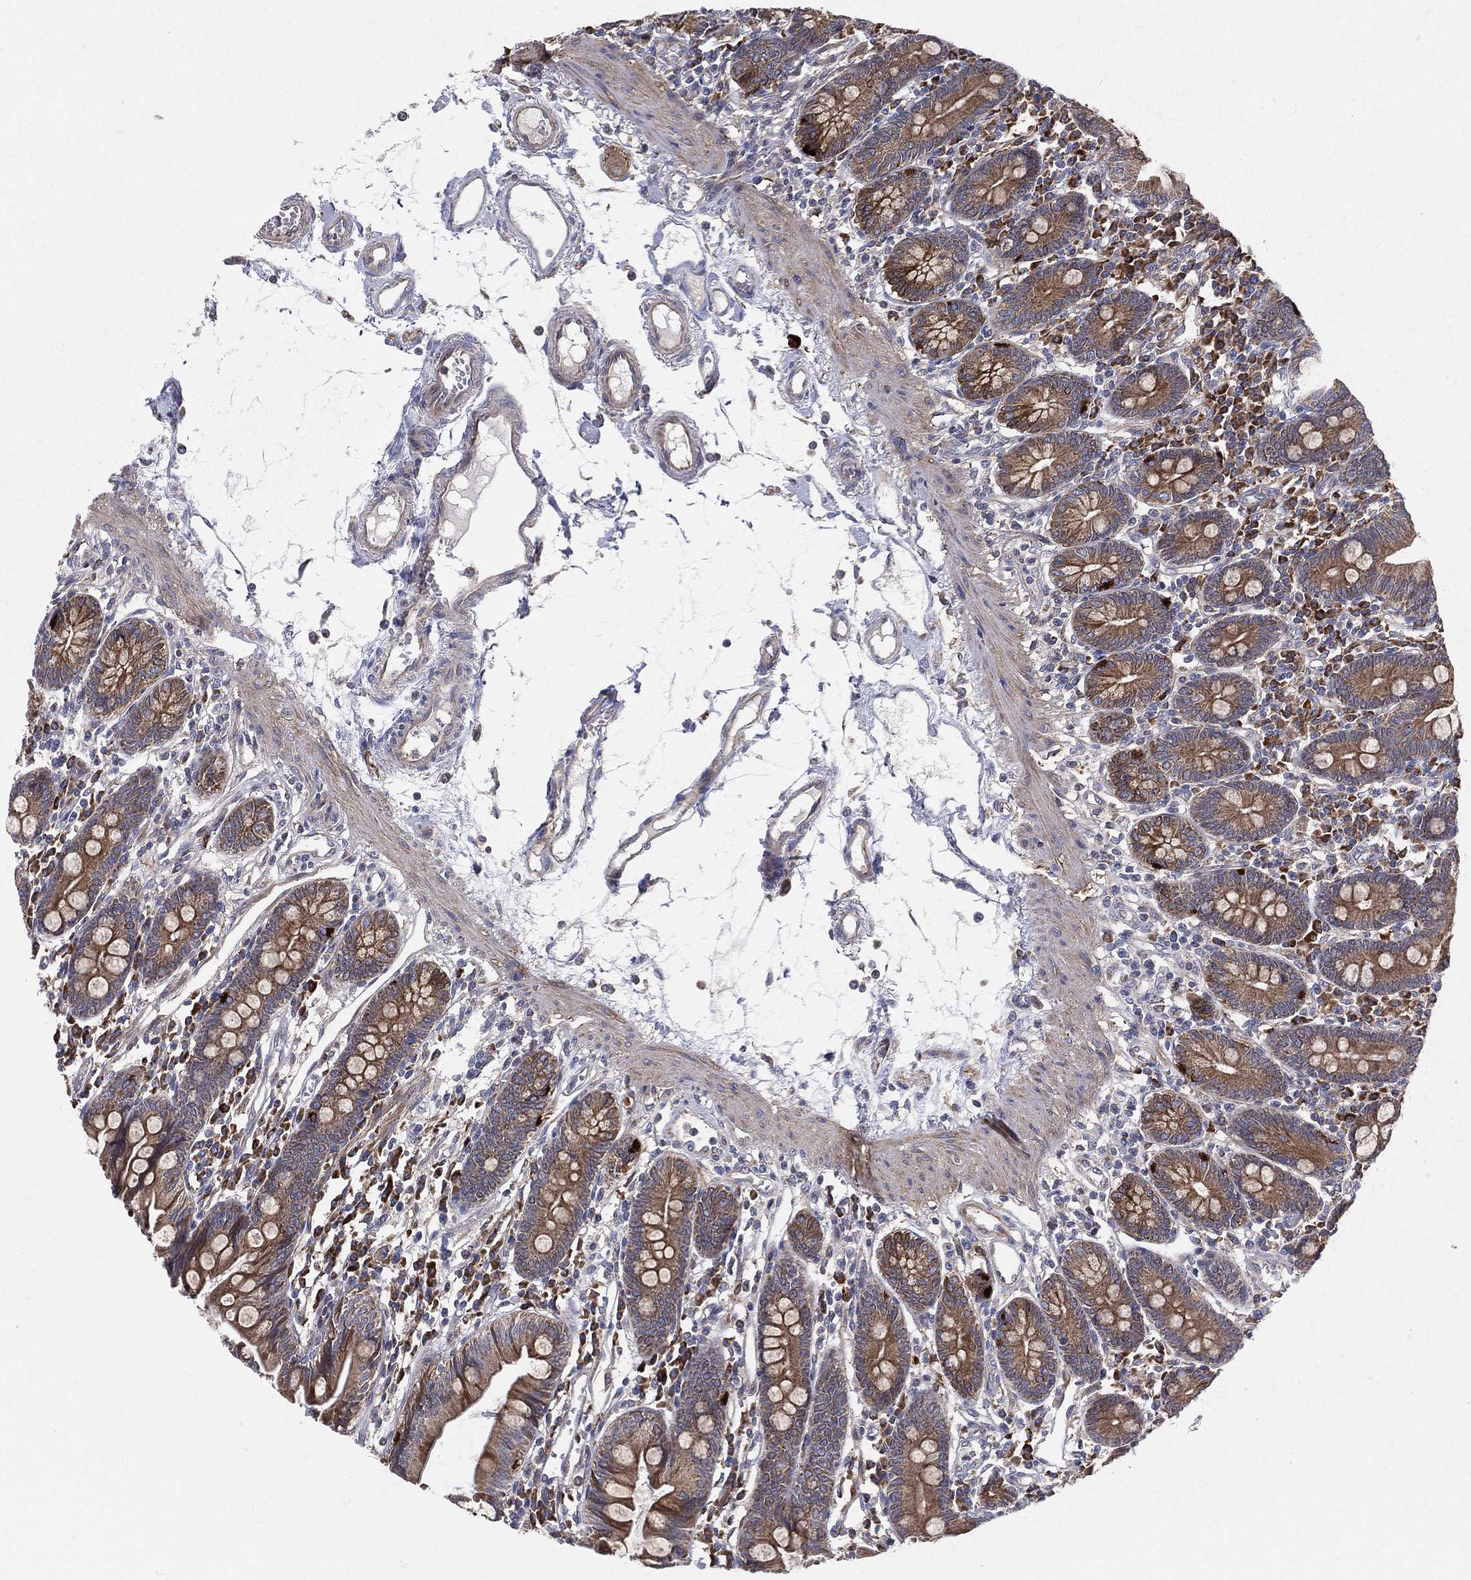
{"staining": {"intensity": "strong", "quantity": ">75%", "location": "cytoplasmic/membranous"}, "tissue": "small intestine", "cell_type": "Glandular cells", "image_type": "normal", "snomed": [{"axis": "morphology", "description": "Normal tissue, NOS"}, {"axis": "topography", "description": "Small intestine"}], "caption": "The micrograph shows immunohistochemical staining of normal small intestine. There is strong cytoplasmic/membranous expression is identified in about >75% of glandular cells.", "gene": "MIX23", "patient": {"sex": "male", "age": 88}}